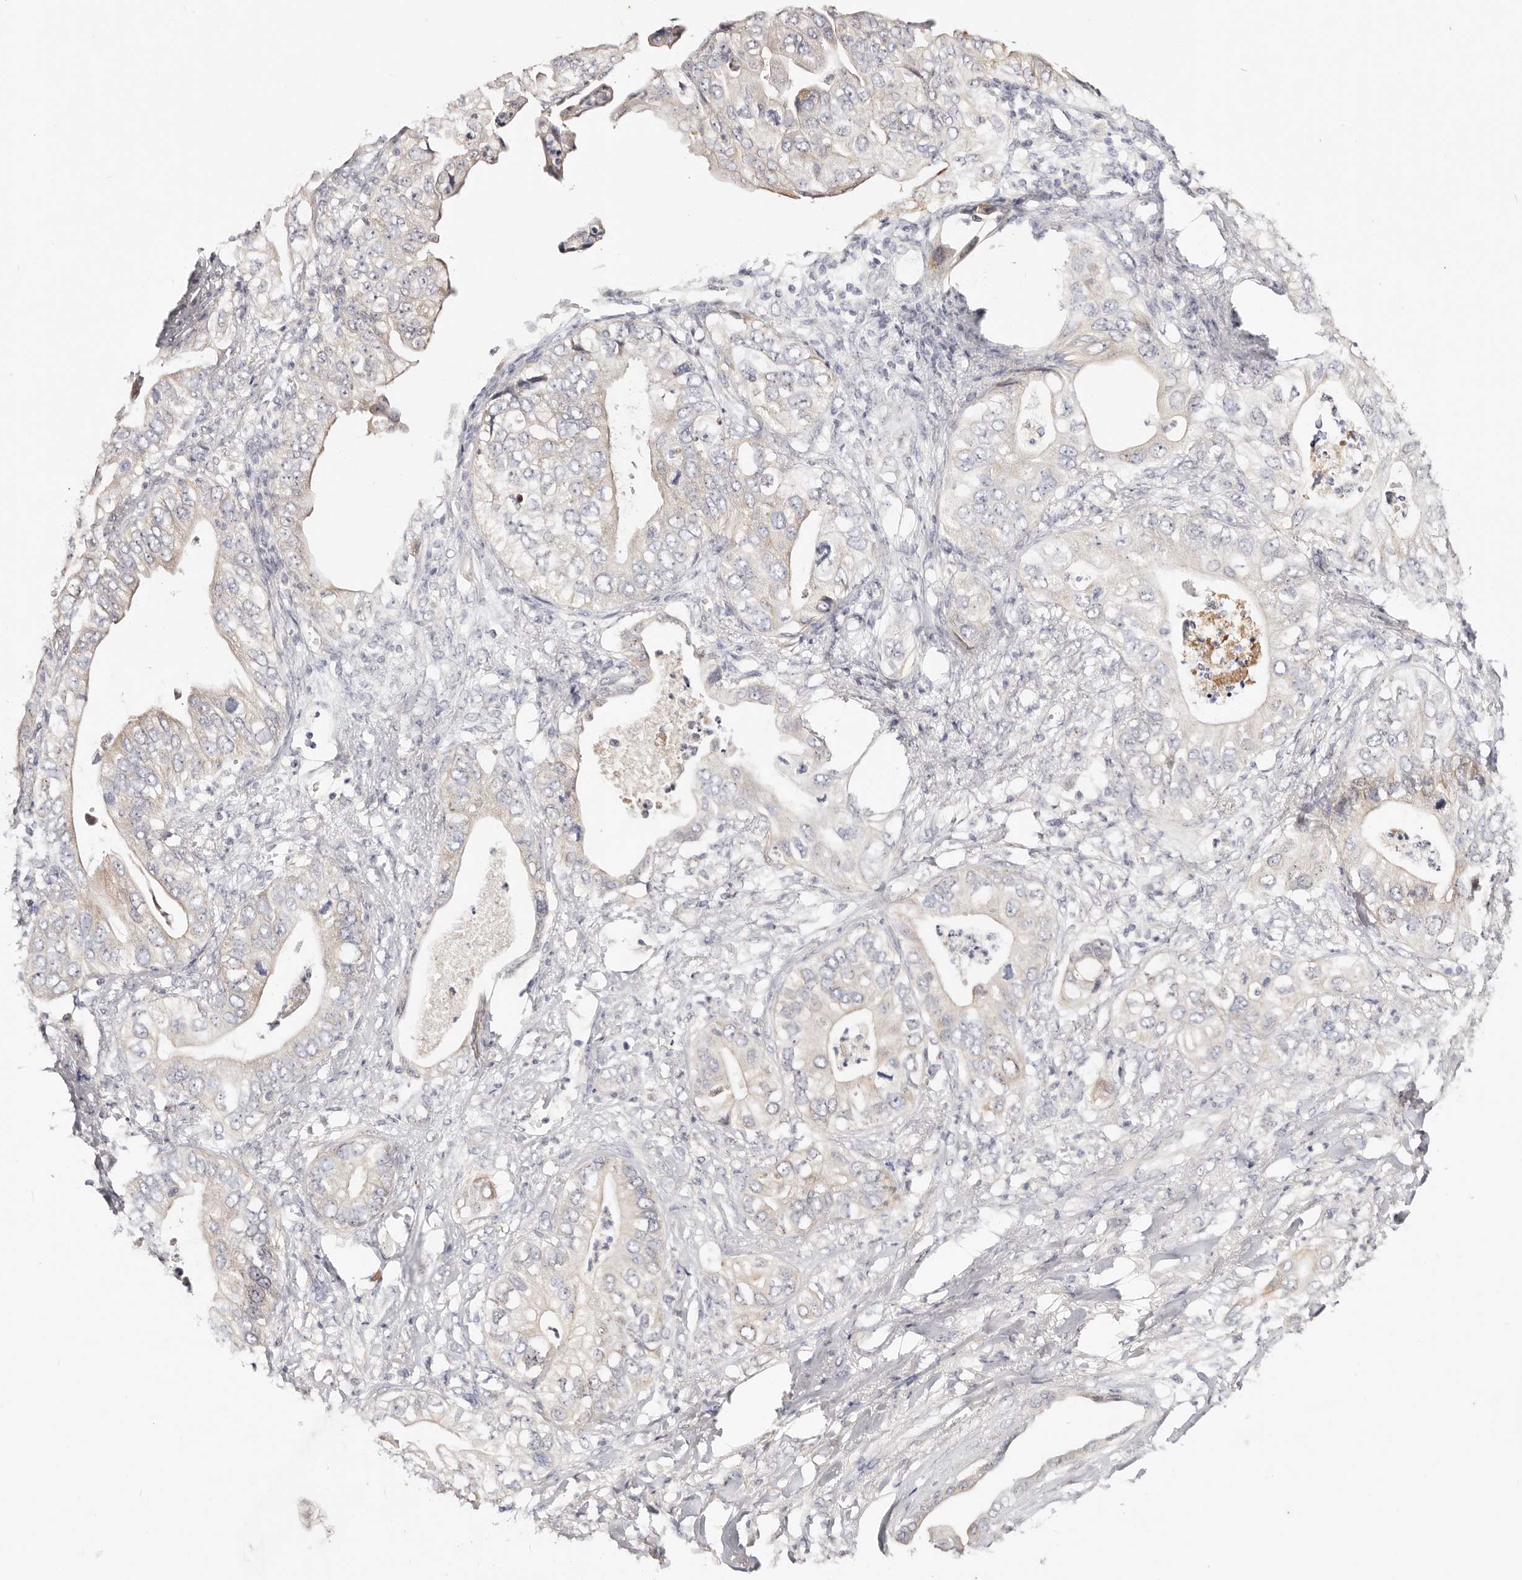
{"staining": {"intensity": "moderate", "quantity": "<25%", "location": "cytoplasmic/membranous"}, "tissue": "pancreatic cancer", "cell_type": "Tumor cells", "image_type": "cancer", "snomed": [{"axis": "morphology", "description": "Adenocarcinoma, NOS"}, {"axis": "topography", "description": "Pancreas"}], "caption": "Pancreatic cancer stained with a brown dye demonstrates moderate cytoplasmic/membranous positive expression in approximately <25% of tumor cells.", "gene": "VIPAS39", "patient": {"sex": "female", "age": 78}}